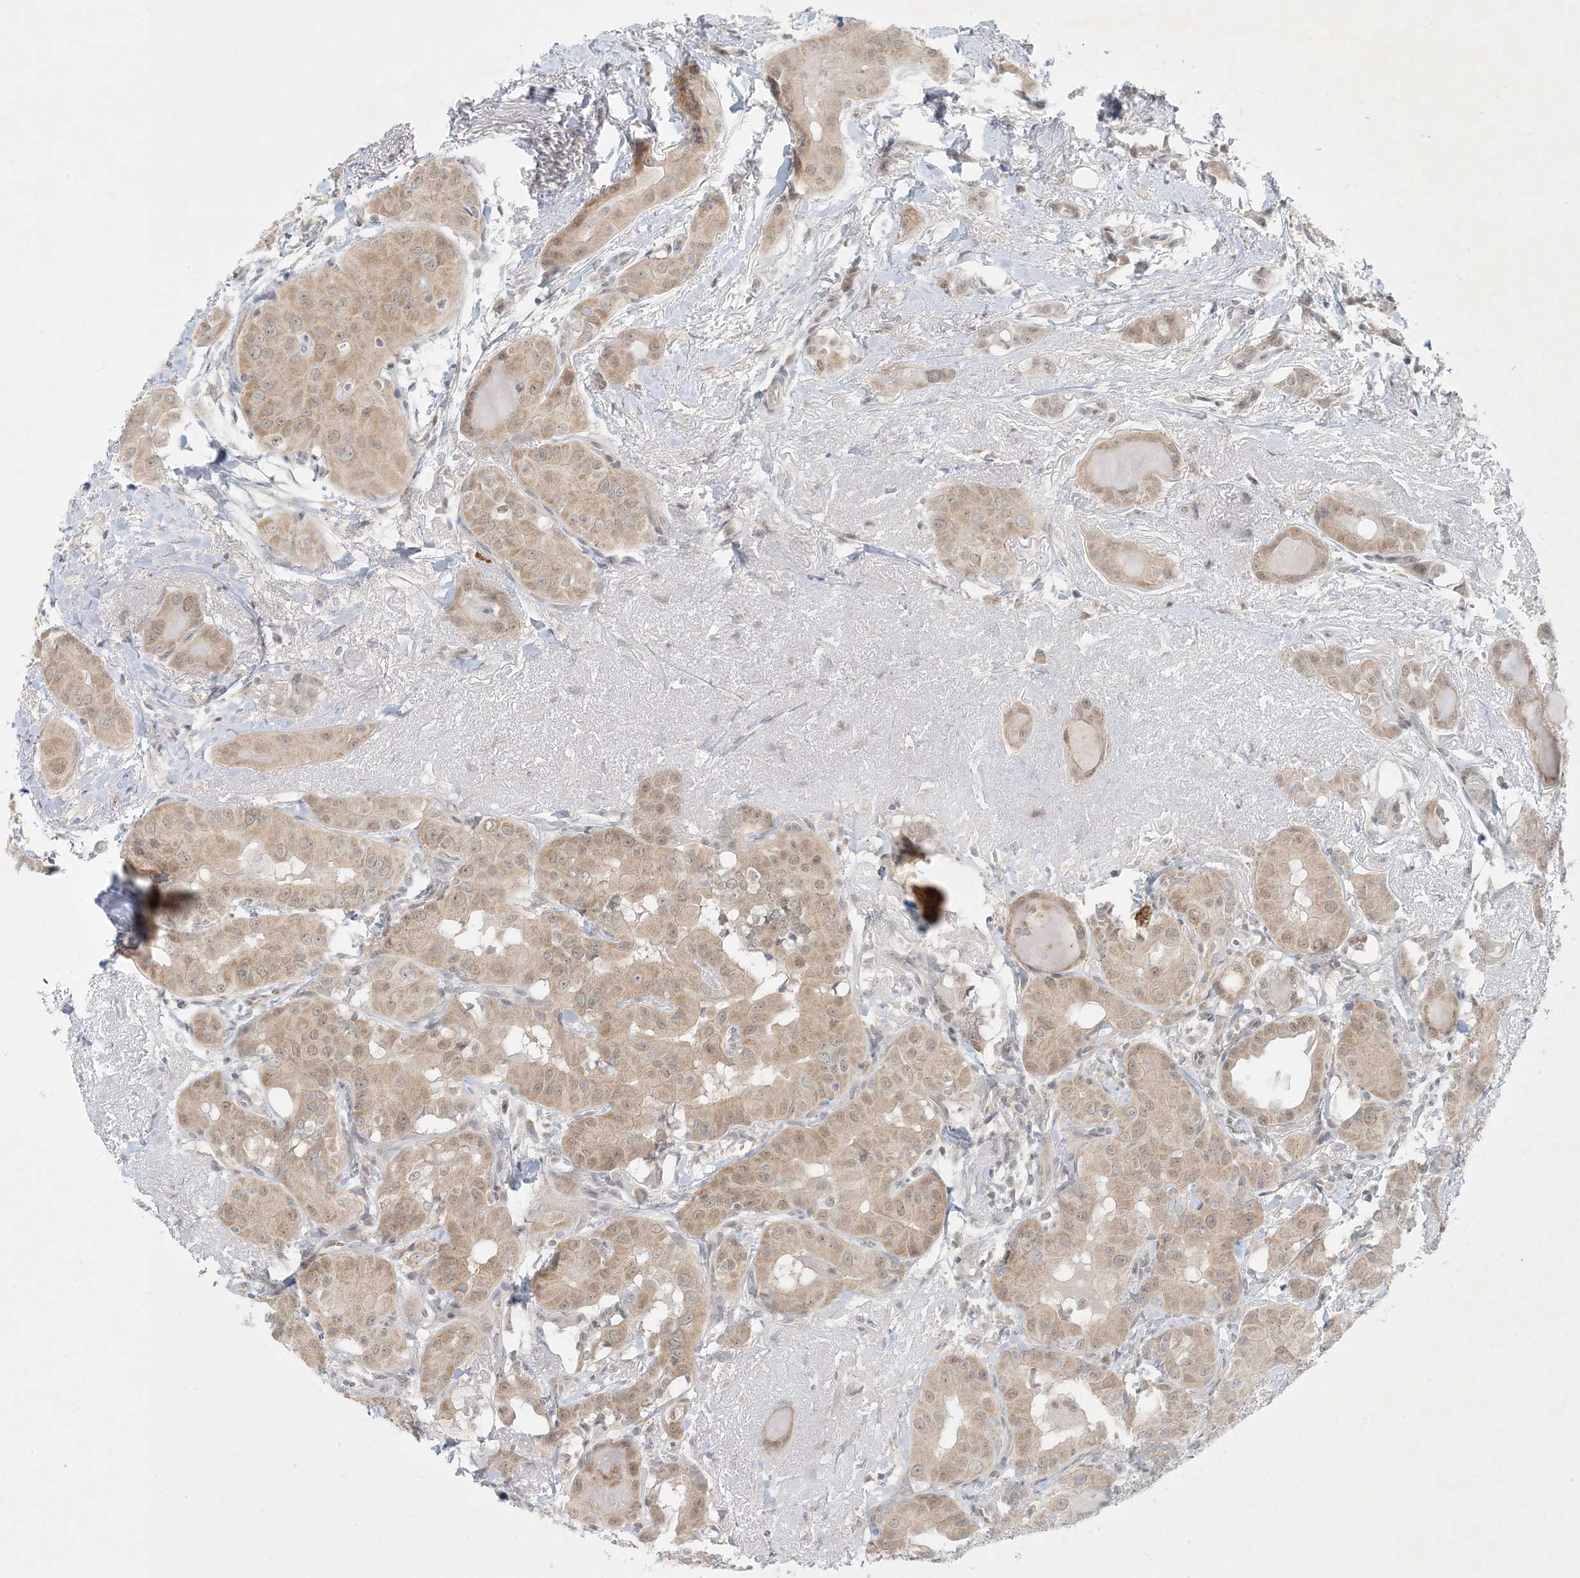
{"staining": {"intensity": "moderate", "quantity": ">75%", "location": "cytoplasmic/membranous,nuclear"}, "tissue": "thyroid cancer", "cell_type": "Tumor cells", "image_type": "cancer", "snomed": [{"axis": "morphology", "description": "Papillary adenocarcinoma, NOS"}, {"axis": "topography", "description": "Thyroid gland"}], "caption": "Immunohistochemical staining of human papillary adenocarcinoma (thyroid) exhibits medium levels of moderate cytoplasmic/membranous and nuclear expression in approximately >75% of tumor cells.", "gene": "OBI1", "patient": {"sex": "male", "age": 33}}